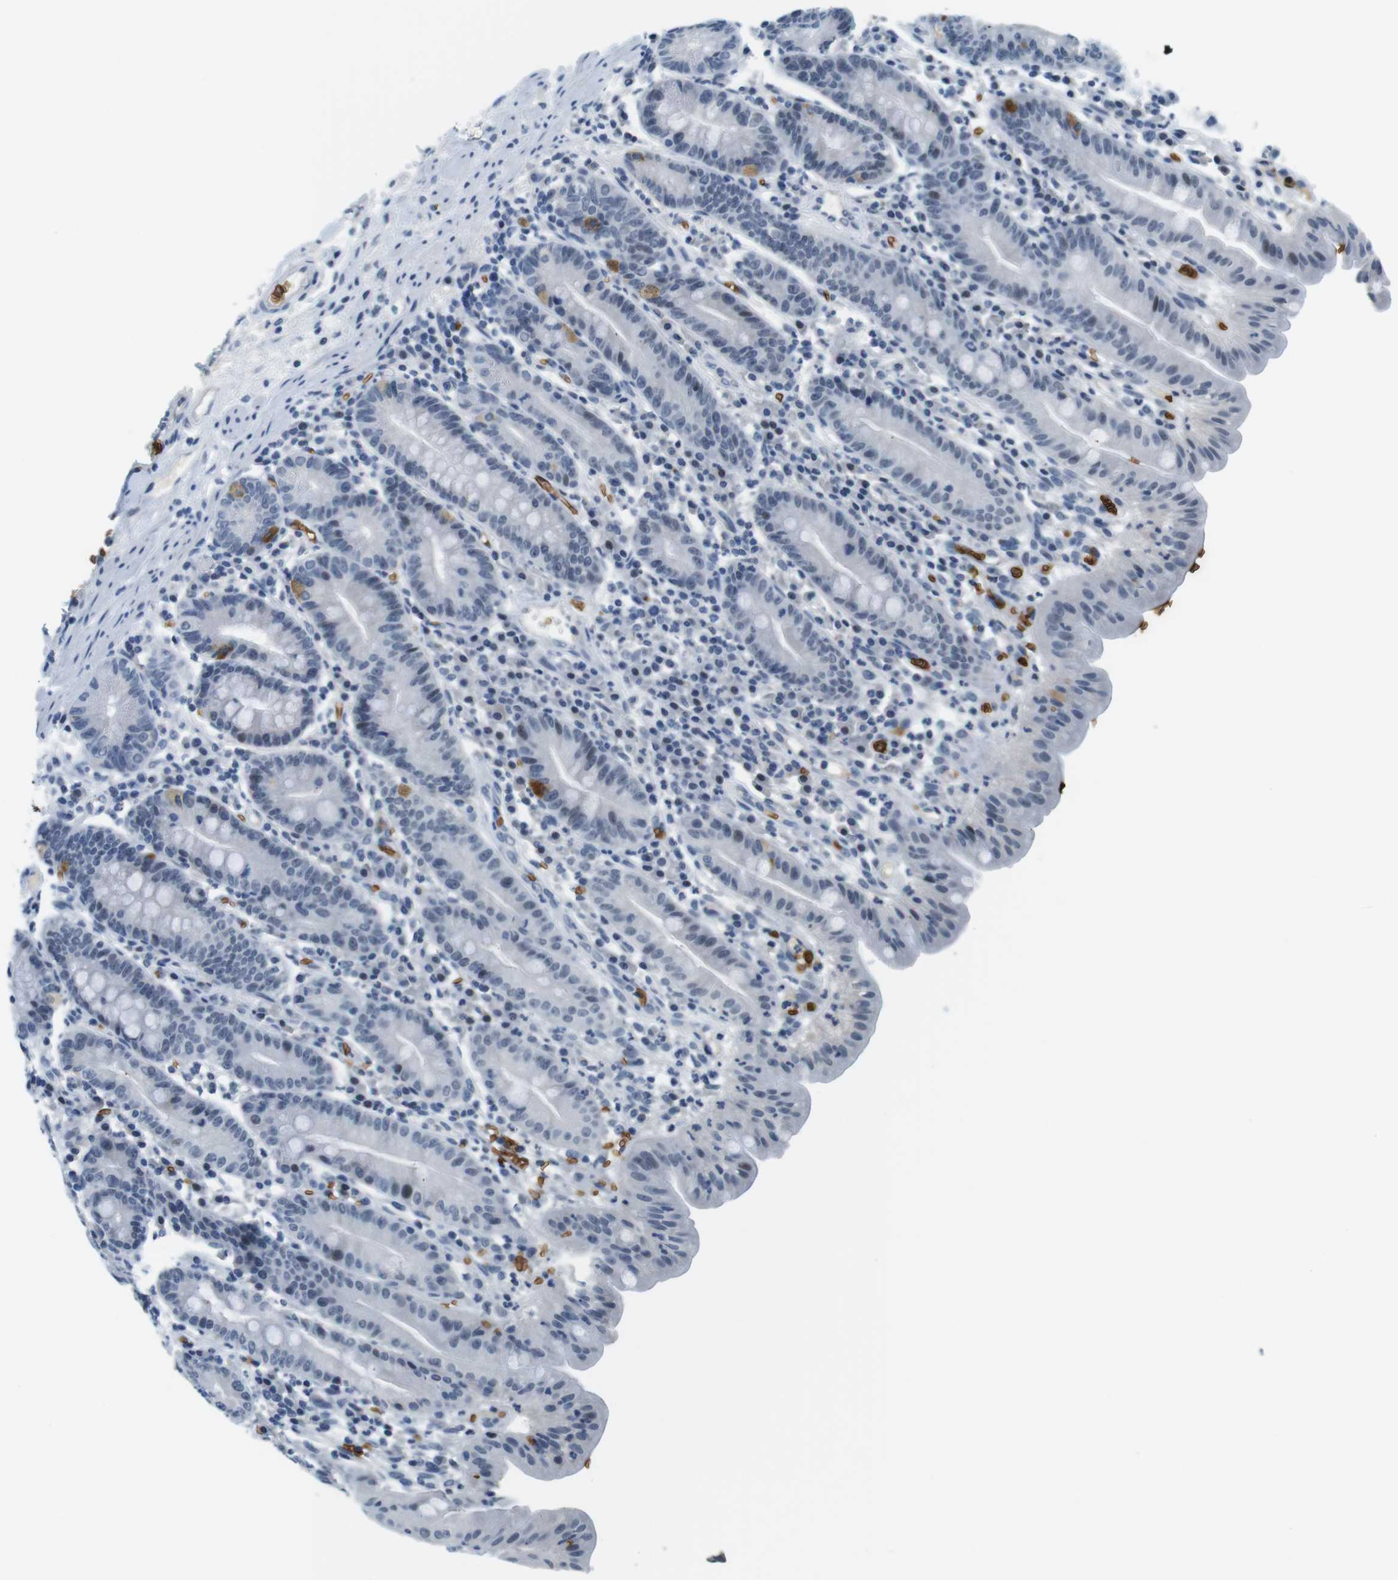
{"staining": {"intensity": "negative", "quantity": "none", "location": "none"}, "tissue": "duodenum", "cell_type": "Glandular cells", "image_type": "normal", "snomed": [{"axis": "morphology", "description": "Normal tissue, NOS"}, {"axis": "topography", "description": "Duodenum"}], "caption": "DAB immunohistochemical staining of benign duodenum displays no significant positivity in glandular cells.", "gene": "SLC4A1", "patient": {"sex": "male", "age": 50}}